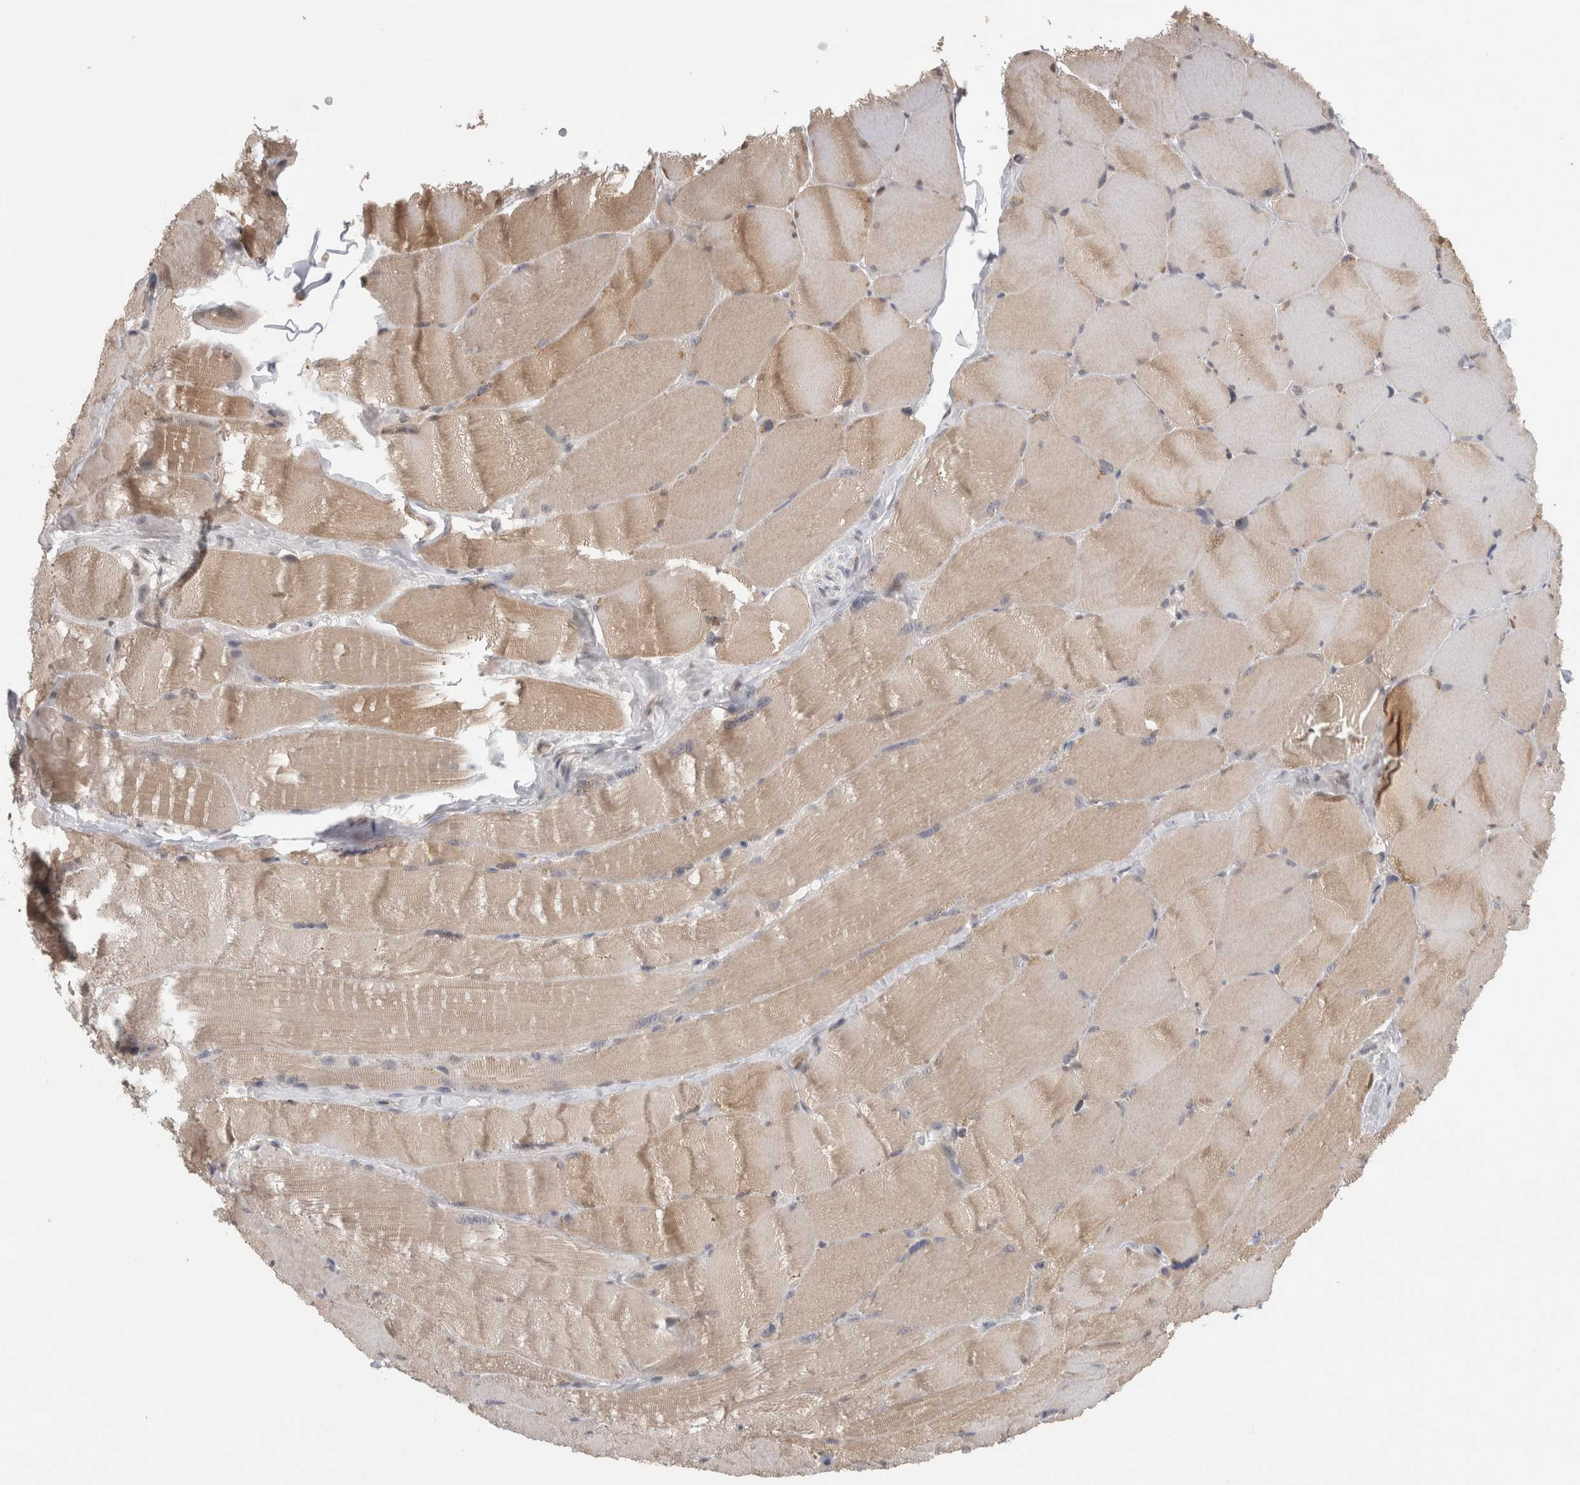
{"staining": {"intensity": "moderate", "quantity": "25%-75%", "location": "cytoplasmic/membranous"}, "tissue": "skeletal muscle", "cell_type": "Myocytes", "image_type": "normal", "snomed": [{"axis": "morphology", "description": "Normal tissue, NOS"}, {"axis": "topography", "description": "Skin"}, {"axis": "topography", "description": "Skeletal muscle"}], "caption": "A micrograph of human skeletal muscle stained for a protein displays moderate cytoplasmic/membranous brown staining in myocytes.", "gene": "PIGP", "patient": {"sex": "male", "age": 83}}